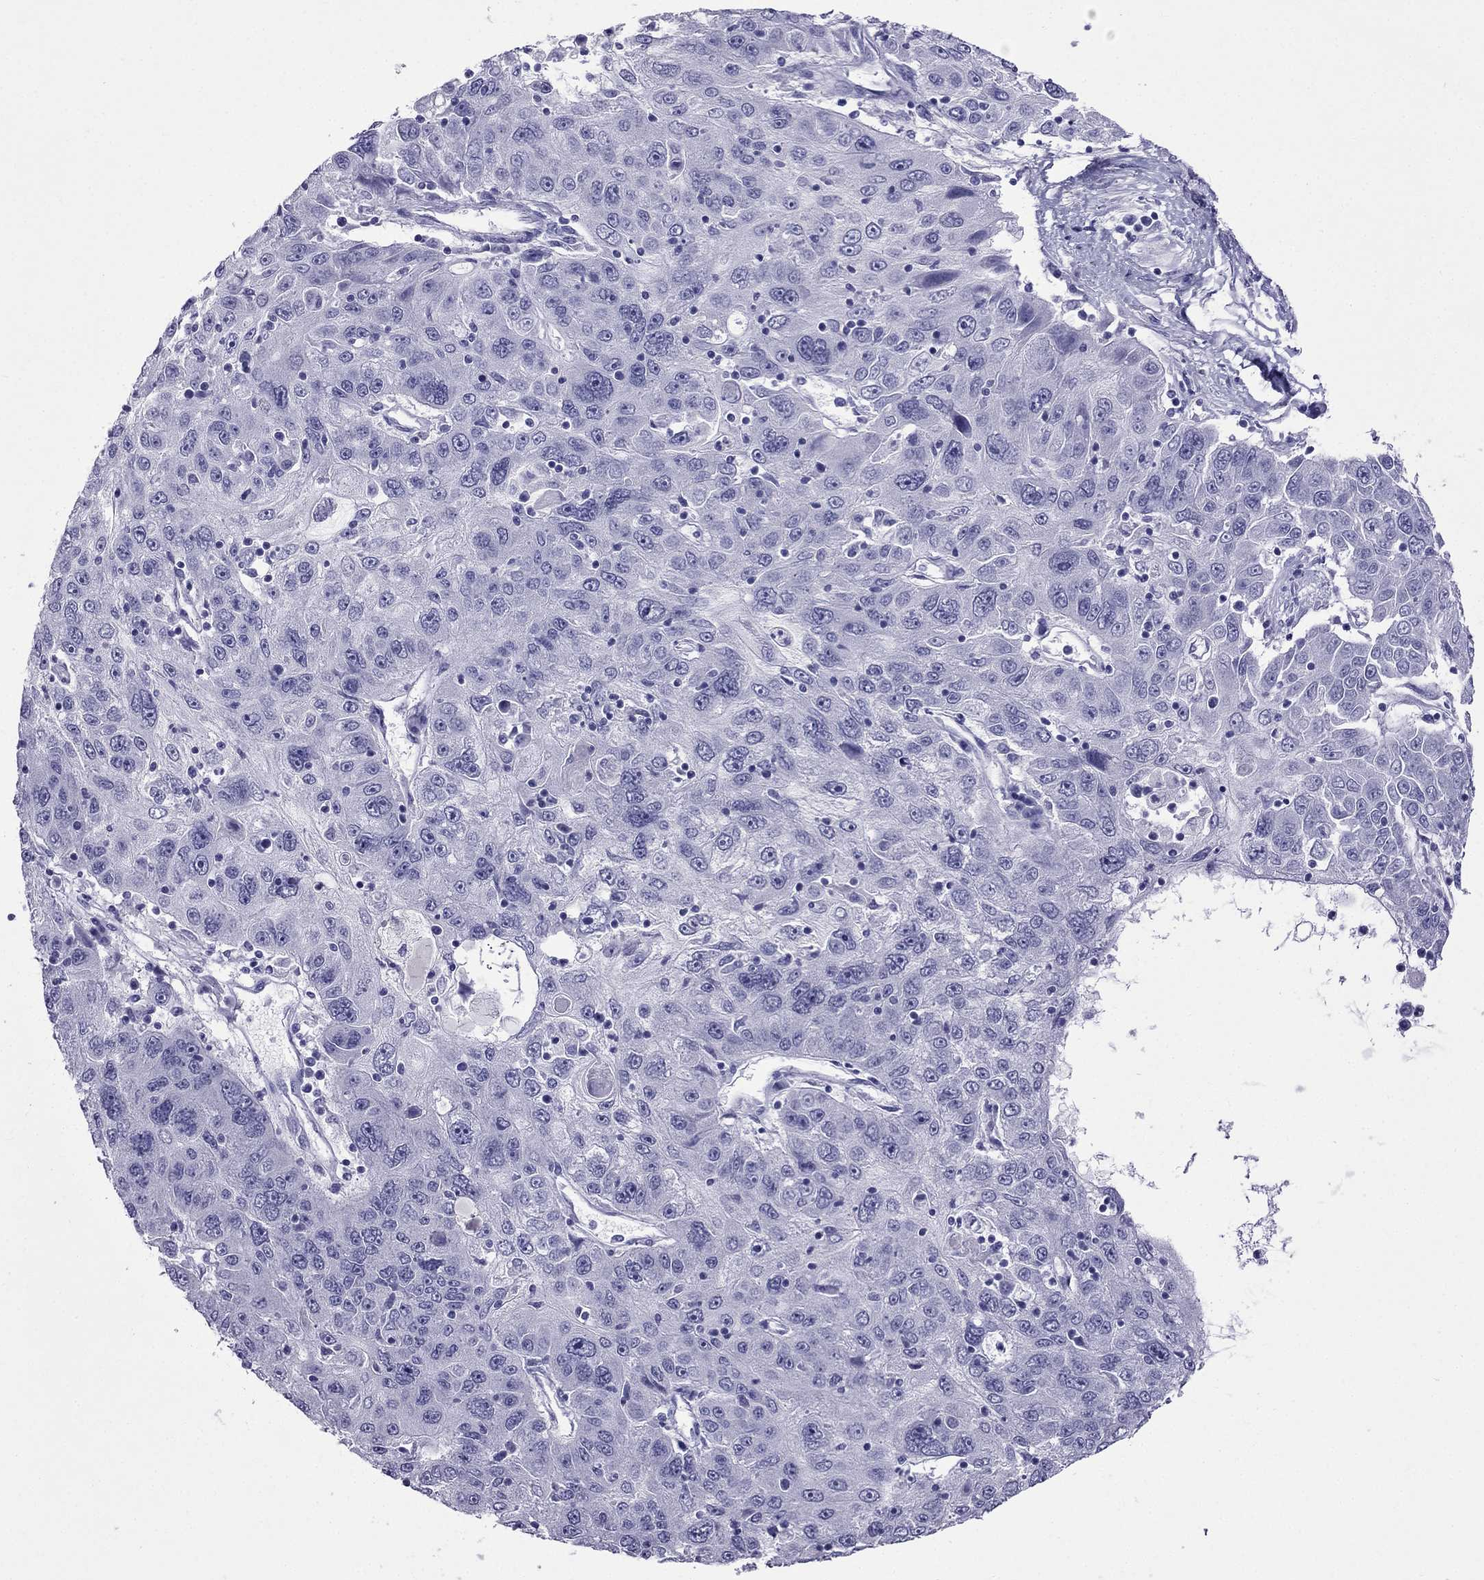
{"staining": {"intensity": "negative", "quantity": "none", "location": "none"}, "tissue": "stomach cancer", "cell_type": "Tumor cells", "image_type": "cancer", "snomed": [{"axis": "morphology", "description": "Adenocarcinoma, NOS"}, {"axis": "topography", "description": "Stomach"}], "caption": "Immunohistochemistry (IHC) of stomach cancer demonstrates no positivity in tumor cells.", "gene": "ARR3", "patient": {"sex": "male", "age": 56}}